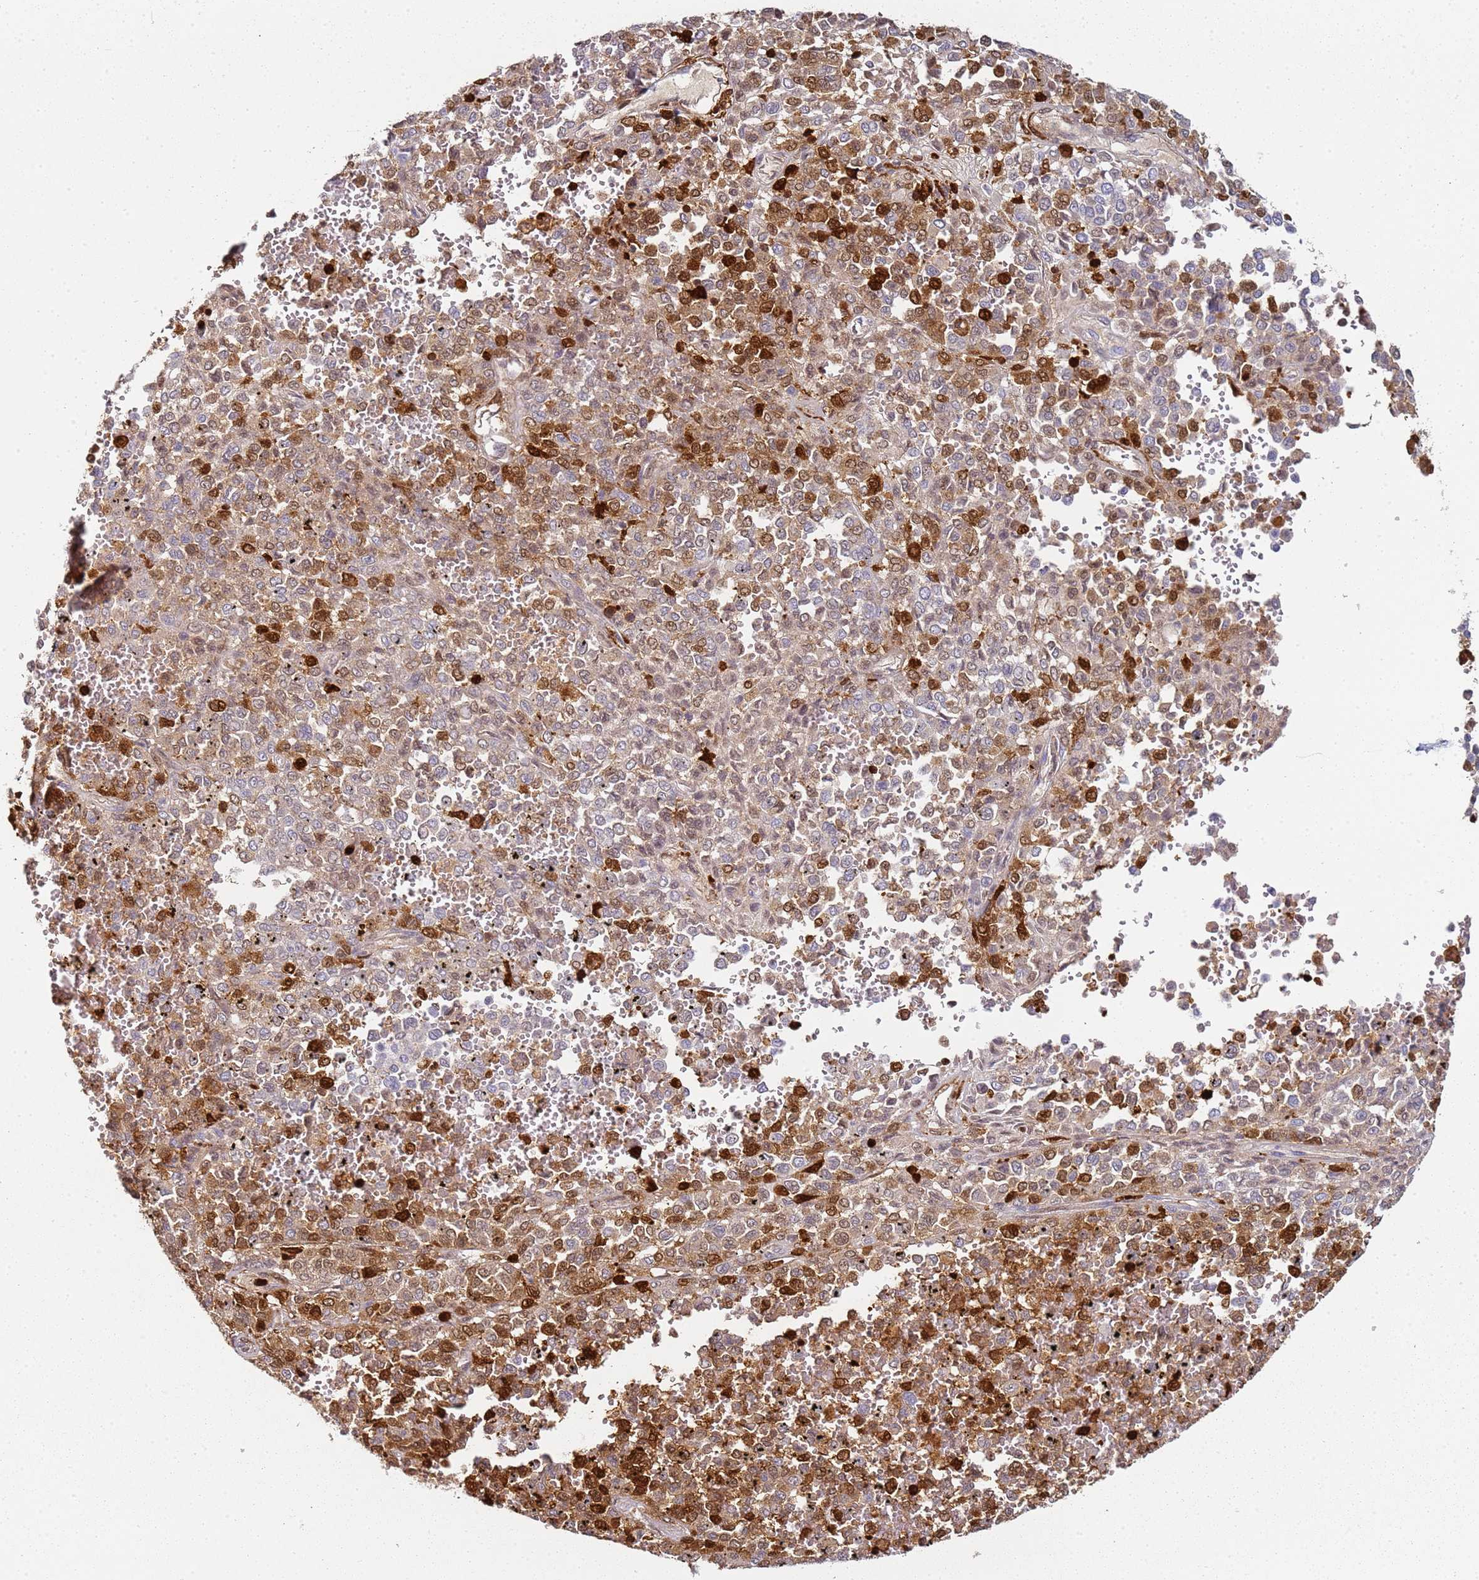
{"staining": {"intensity": "moderate", "quantity": "25%-75%", "location": "cytoplasmic/membranous,nuclear"}, "tissue": "melanoma", "cell_type": "Tumor cells", "image_type": "cancer", "snomed": [{"axis": "morphology", "description": "Malignant melanoma, Metastatic site"}, {"axis": "topography", "description": "Pancreas"}], "caption": "Tumor cells show moderate cytoplasmic/membranous and nuclear staining in approximately 25%-75% of cells in malignant melanoma (metastatic site).", "gene": "S100A4", "patient": {"sex": "female", "age": 30}}